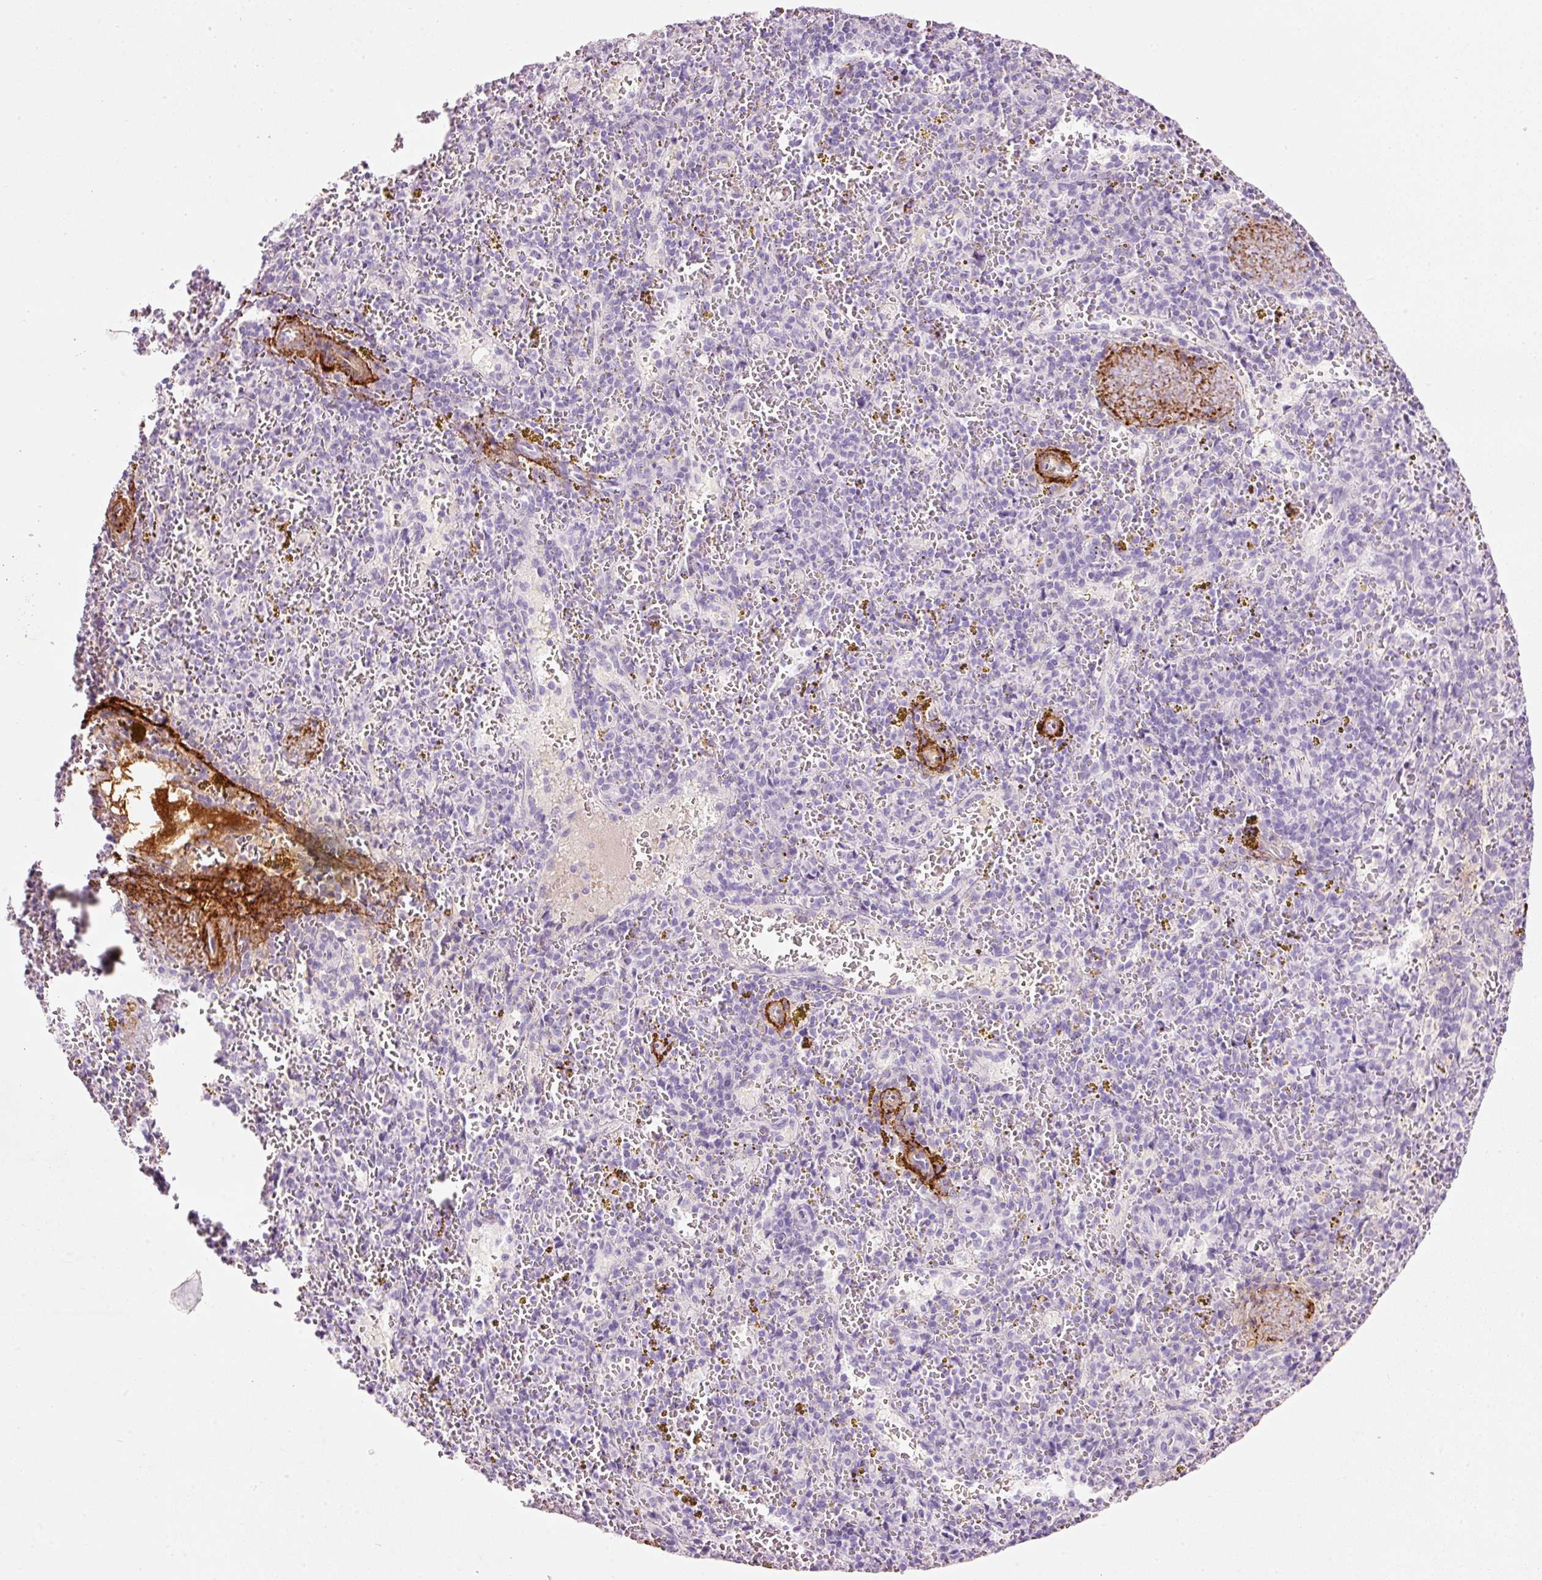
{"staining": {"intensity": "negative", "quantity": "none", "location": "none"}, "tissue": "spleen", "cell_type": "Cells in red pulp", "image_type": "normal", "snomed": [{"axis": "morphology", "description": "Normal tissue, NOS"}, {"axis": "topography", "description": "Spleen"}], "caption": "Immunohistochemistry of benign human spleen displays no staining in cells in red pulp. (DAB immunohistochemistry visualized using brightfield microscopy, high magnification).", "gene": "MFAP4", "patient": {"sex": "male", "age": 57}}